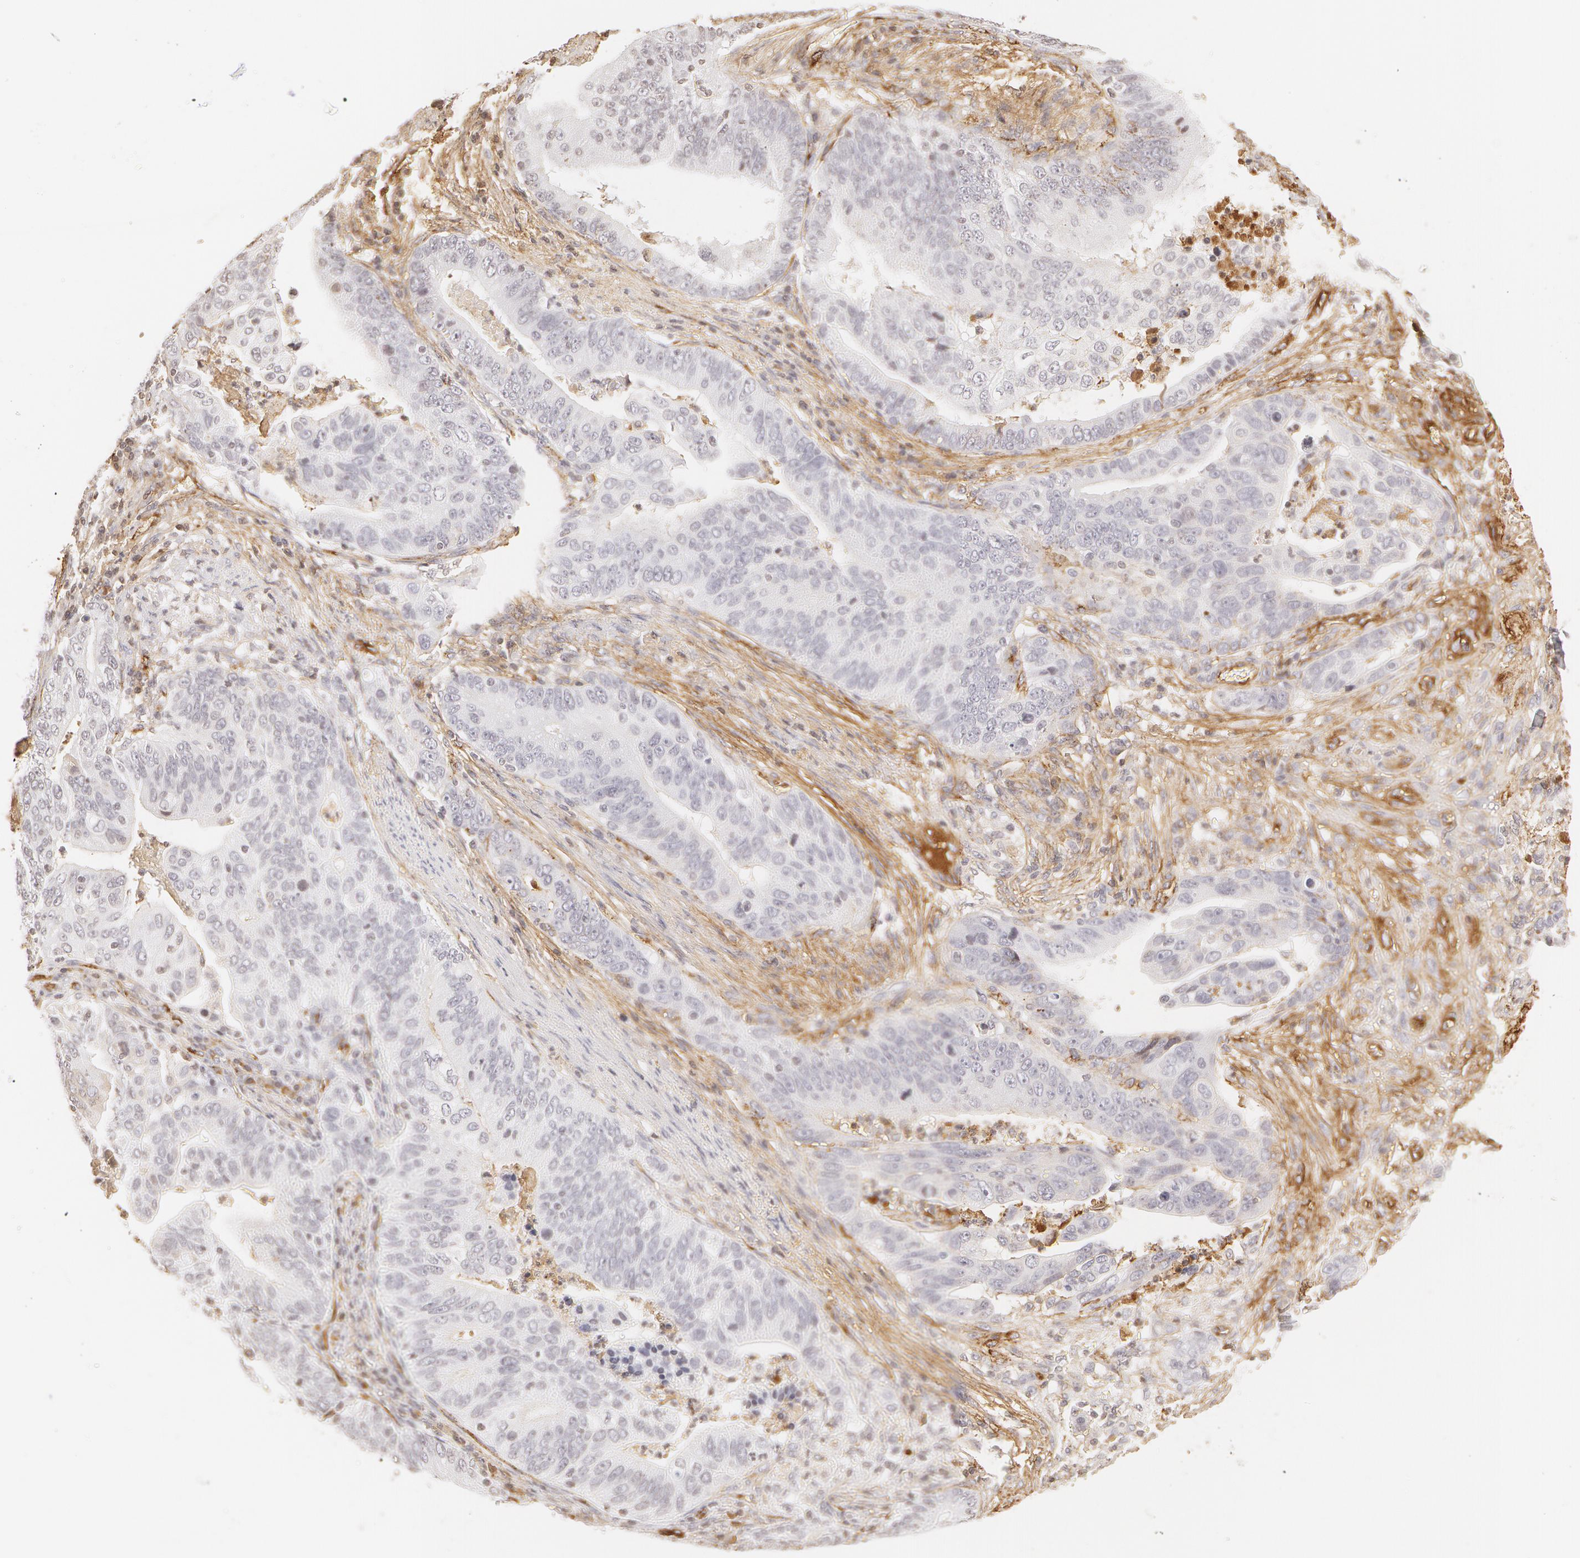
{"staining": {"intensity": "negative", "quantity": "none", "location": "none"}, "tissue": "stomach cancer", "cell_type": "Tumor cells", "image_type": "cancer", "snomed": [{"axis": "morphology", "description": "Adenocarcinoma, NOS"}, {"axis": "topography", "description": "Stomach, upper"}], "caption": "Protein analysis of adenocarcinoma (stomach) shows no significant staining in tumor cells.", "gene": "VWF", "patient": {"sex": "female", "age": 50}}